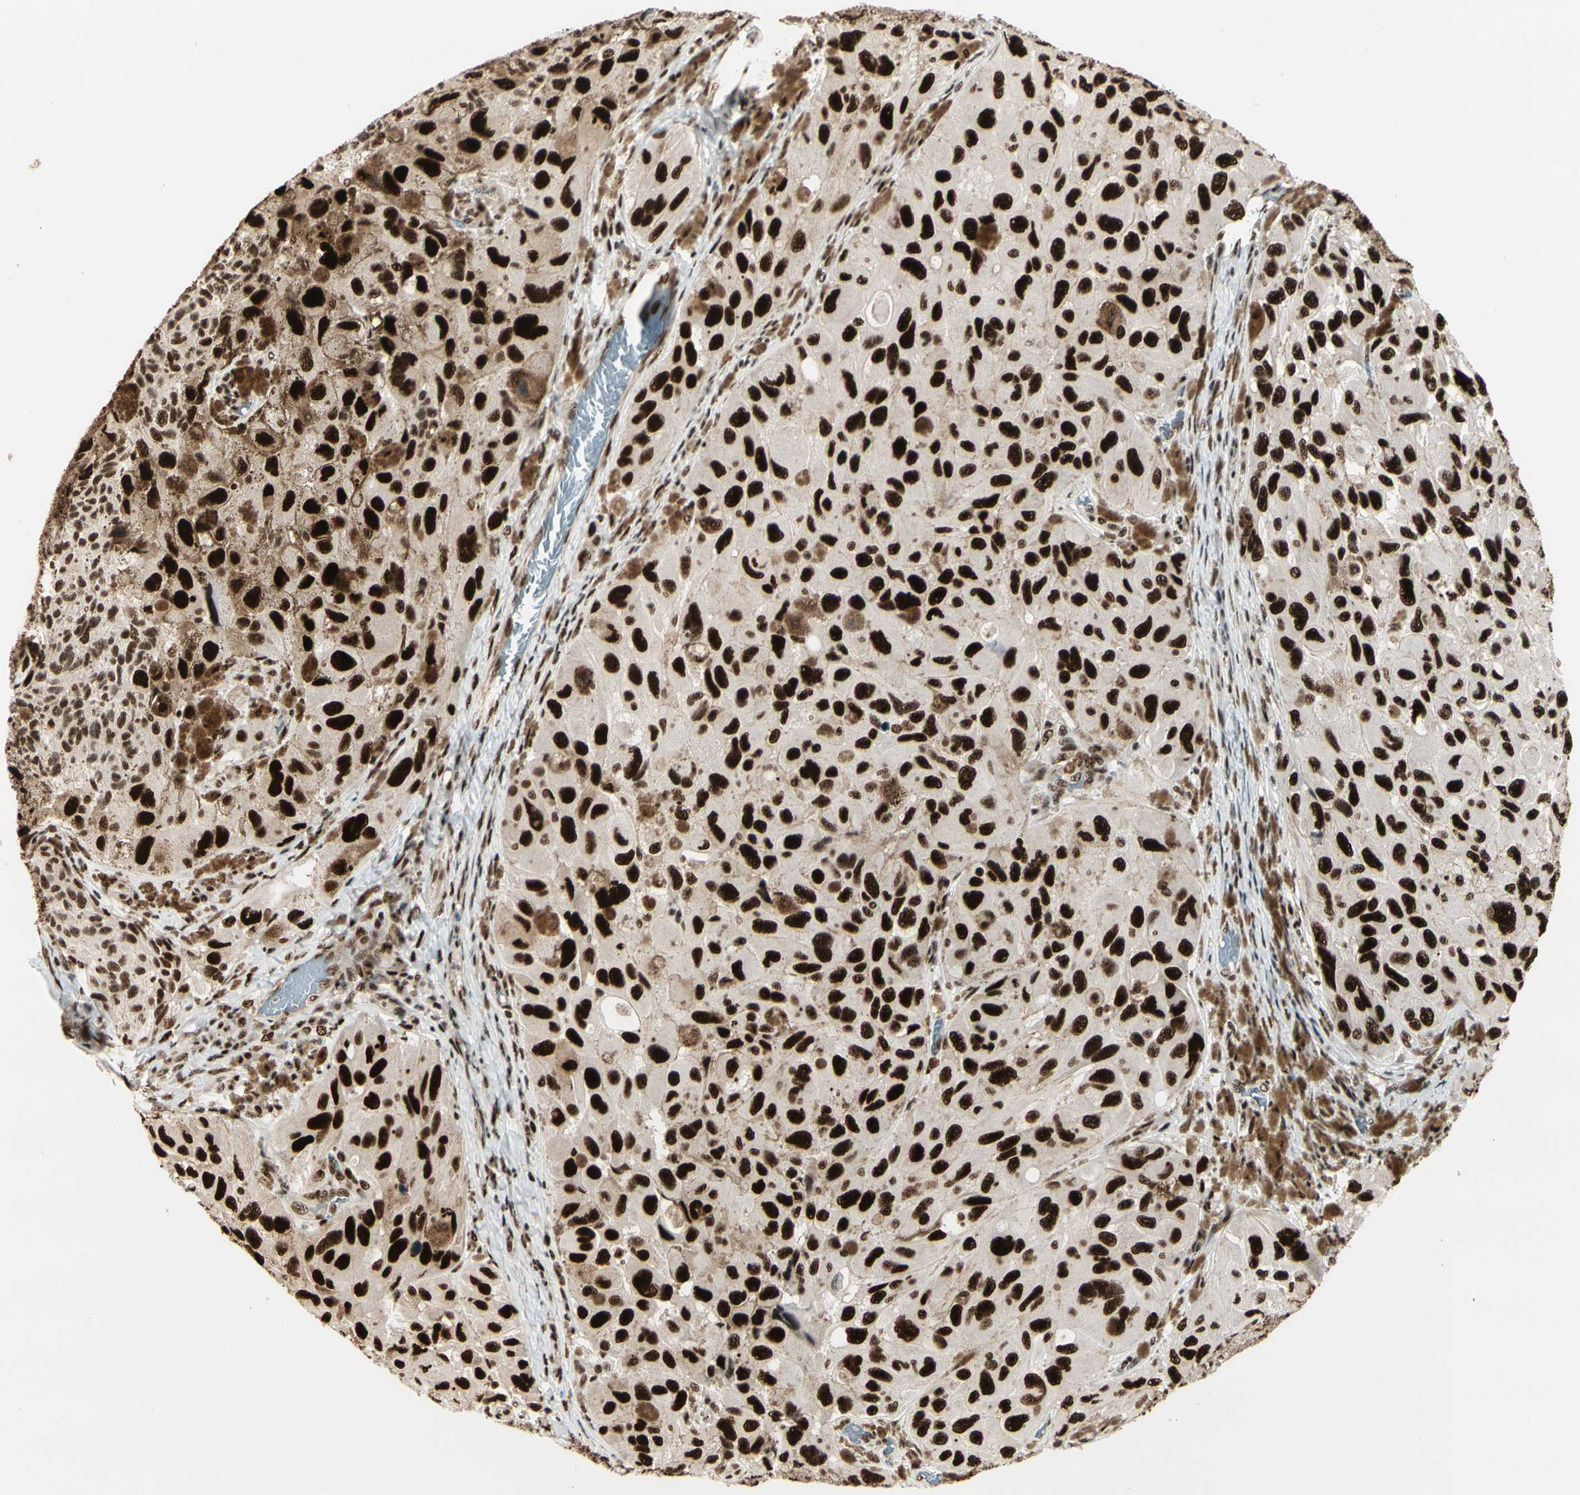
{"staining": {"intensity": "strong", "quantity": ">75%", "location": "nuclear"}, "tissue": "melanoma", "cell_type": "Tumor cells", "image_type": "cancer", "snomed": [{"axis": "morphology", "description": "Malignant melanoma, NOS"}, {"axis": "topography", "description": "Skin"}], "caption": "An immunohistochemistry photomicrograph of tumor tissue is shown. Protein staining in brown highlights strong nuclear positivity in melanoma within tumor cells.", "gene": "HEXIM1", "patient": {"sex": "female", "age": 73}}